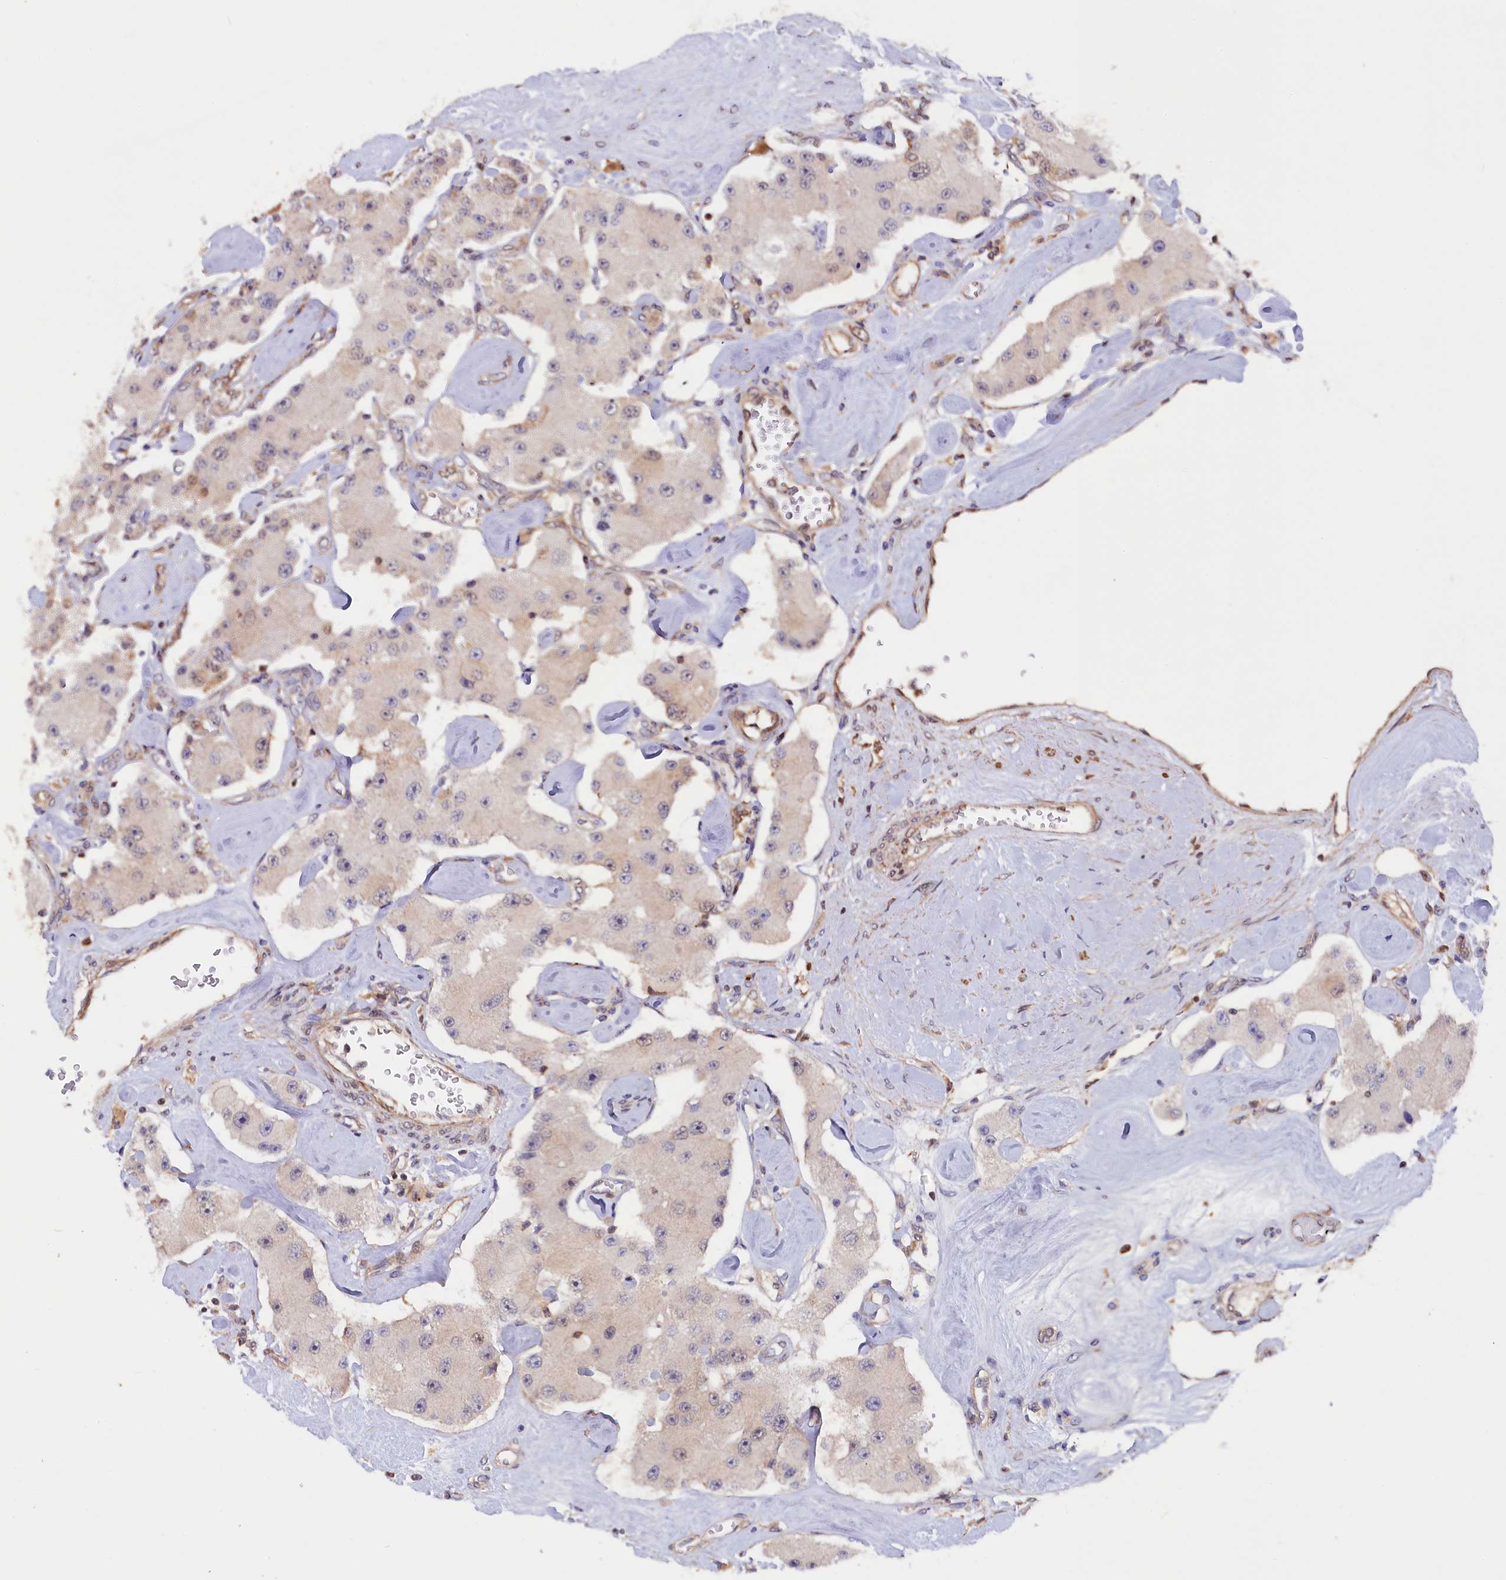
{"staining": {"intensity": "negative", "quantity": "none", "location": "none"}, "tissue": "carcinoid", "cell_type": "Tumor cells", "image_type": "cancer", "snomed": [{"axis": "morphology", "description": "Carcinoid, malignant, NOS"}, {"axis": "topography", "description": "Pancreas"}], "caption": "Immunohistochemistry (IHC) of carcinoid (malignant) demonstrates no positivity in tumor cells.", "gene": "JPT2", "patient": {"sex": "male", "age": 41}}